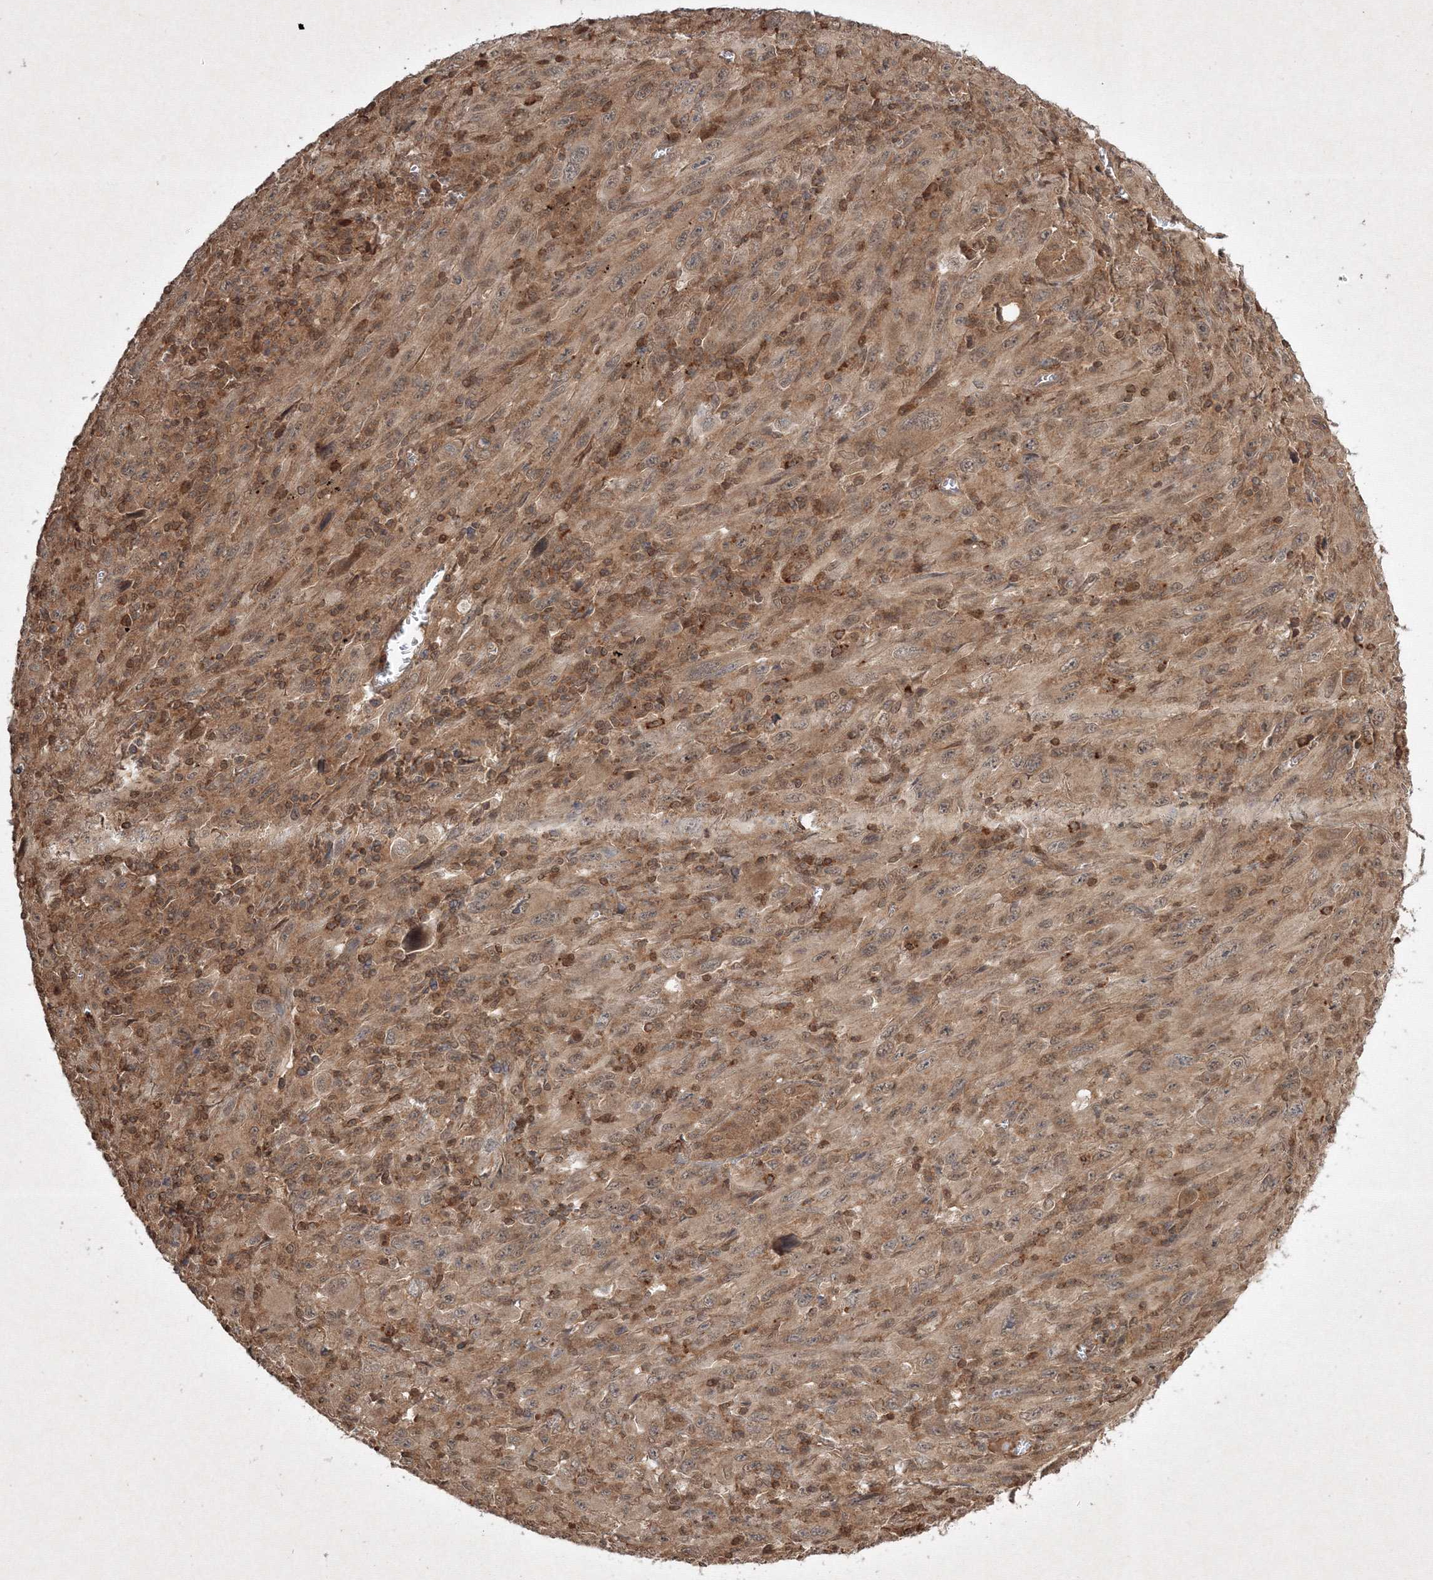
{"staining": {"intensity": "moderate", "quantity": ">75%", "location": "cytoplasmic/membranous"}, "tissue": "melanoma", "cell_type": "Tumor cells", "image_type": "cancer", "snomed": [{"axis": "morphology", "description": "Malignant melanoma, Metastatic site"}, {"axis": "topography", "description": "Skin"}], "caption": "A high-resolution micrograph shows immunohistochemistry staining of malignant melanoma (metastatic site), which shows moderate cytoplasmic/membranous expression in approximately >75% of tumor cells.", "gene": "PLTP", "patient": {"sex": "female", "age": 56}}